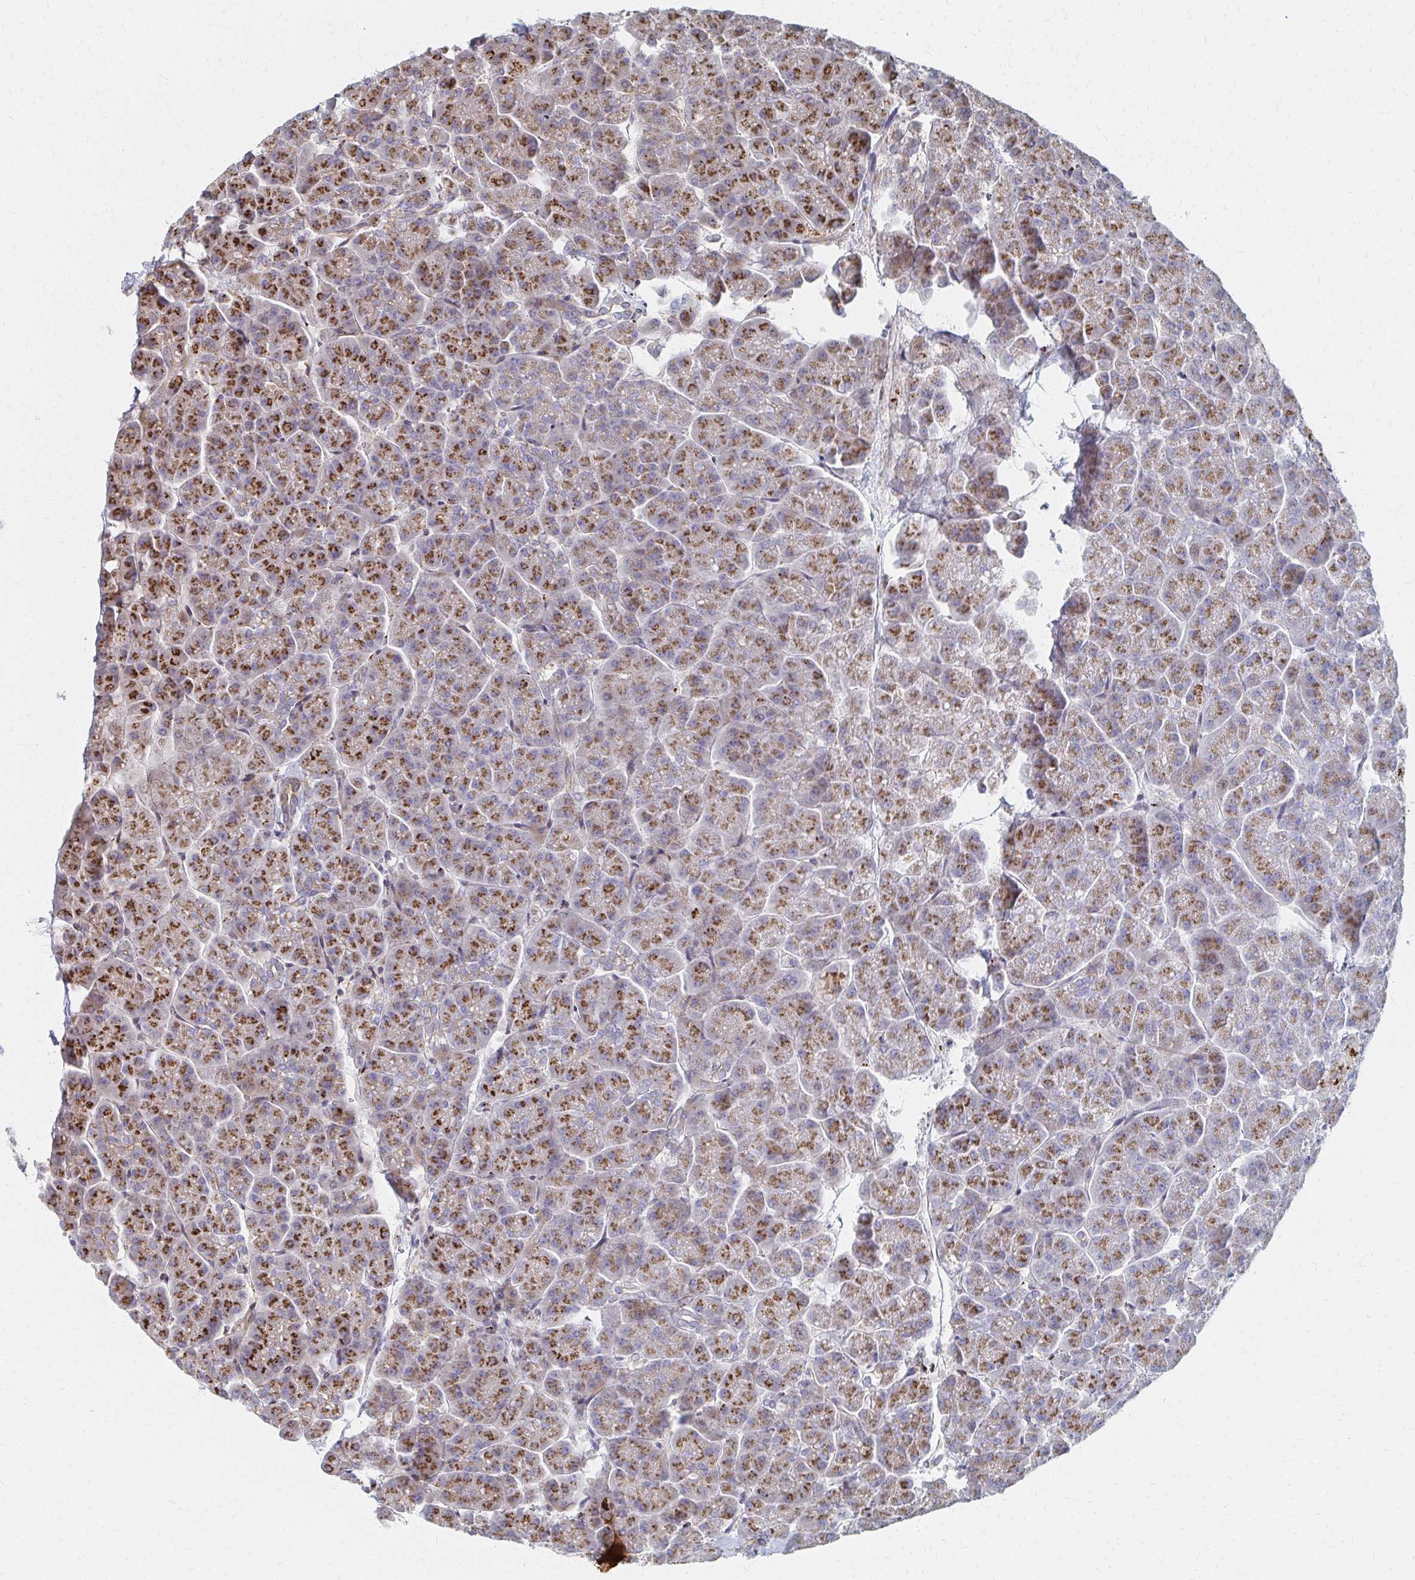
{"staining": {"intensity": "moderate", "quantity": "25%-75%", "location": "cytoplasmic/membranous"}, "tissue": "pancreas", "cell_type": "Exocrine glandular cells", "image_type": "normal", "snomed": [{"axis": "morphology", "description": "Normal tissue, NOS"}, {"axis": "topography", "description": "Pancreas"}, {"axis": "topography", "description": "Peripheral nerve tissue"}], "caption": "This image shows unremarkable pancreas stained with immunohistochemistry (IHC) to label a protein in brown. The cytoplasmic/membranous of exocrine glandular cells show moderate positivity for the protein. Nuclei are counter-stained blue.", "gene": "MAN1A1", "patient": {"sex": "male", "age": 54}}